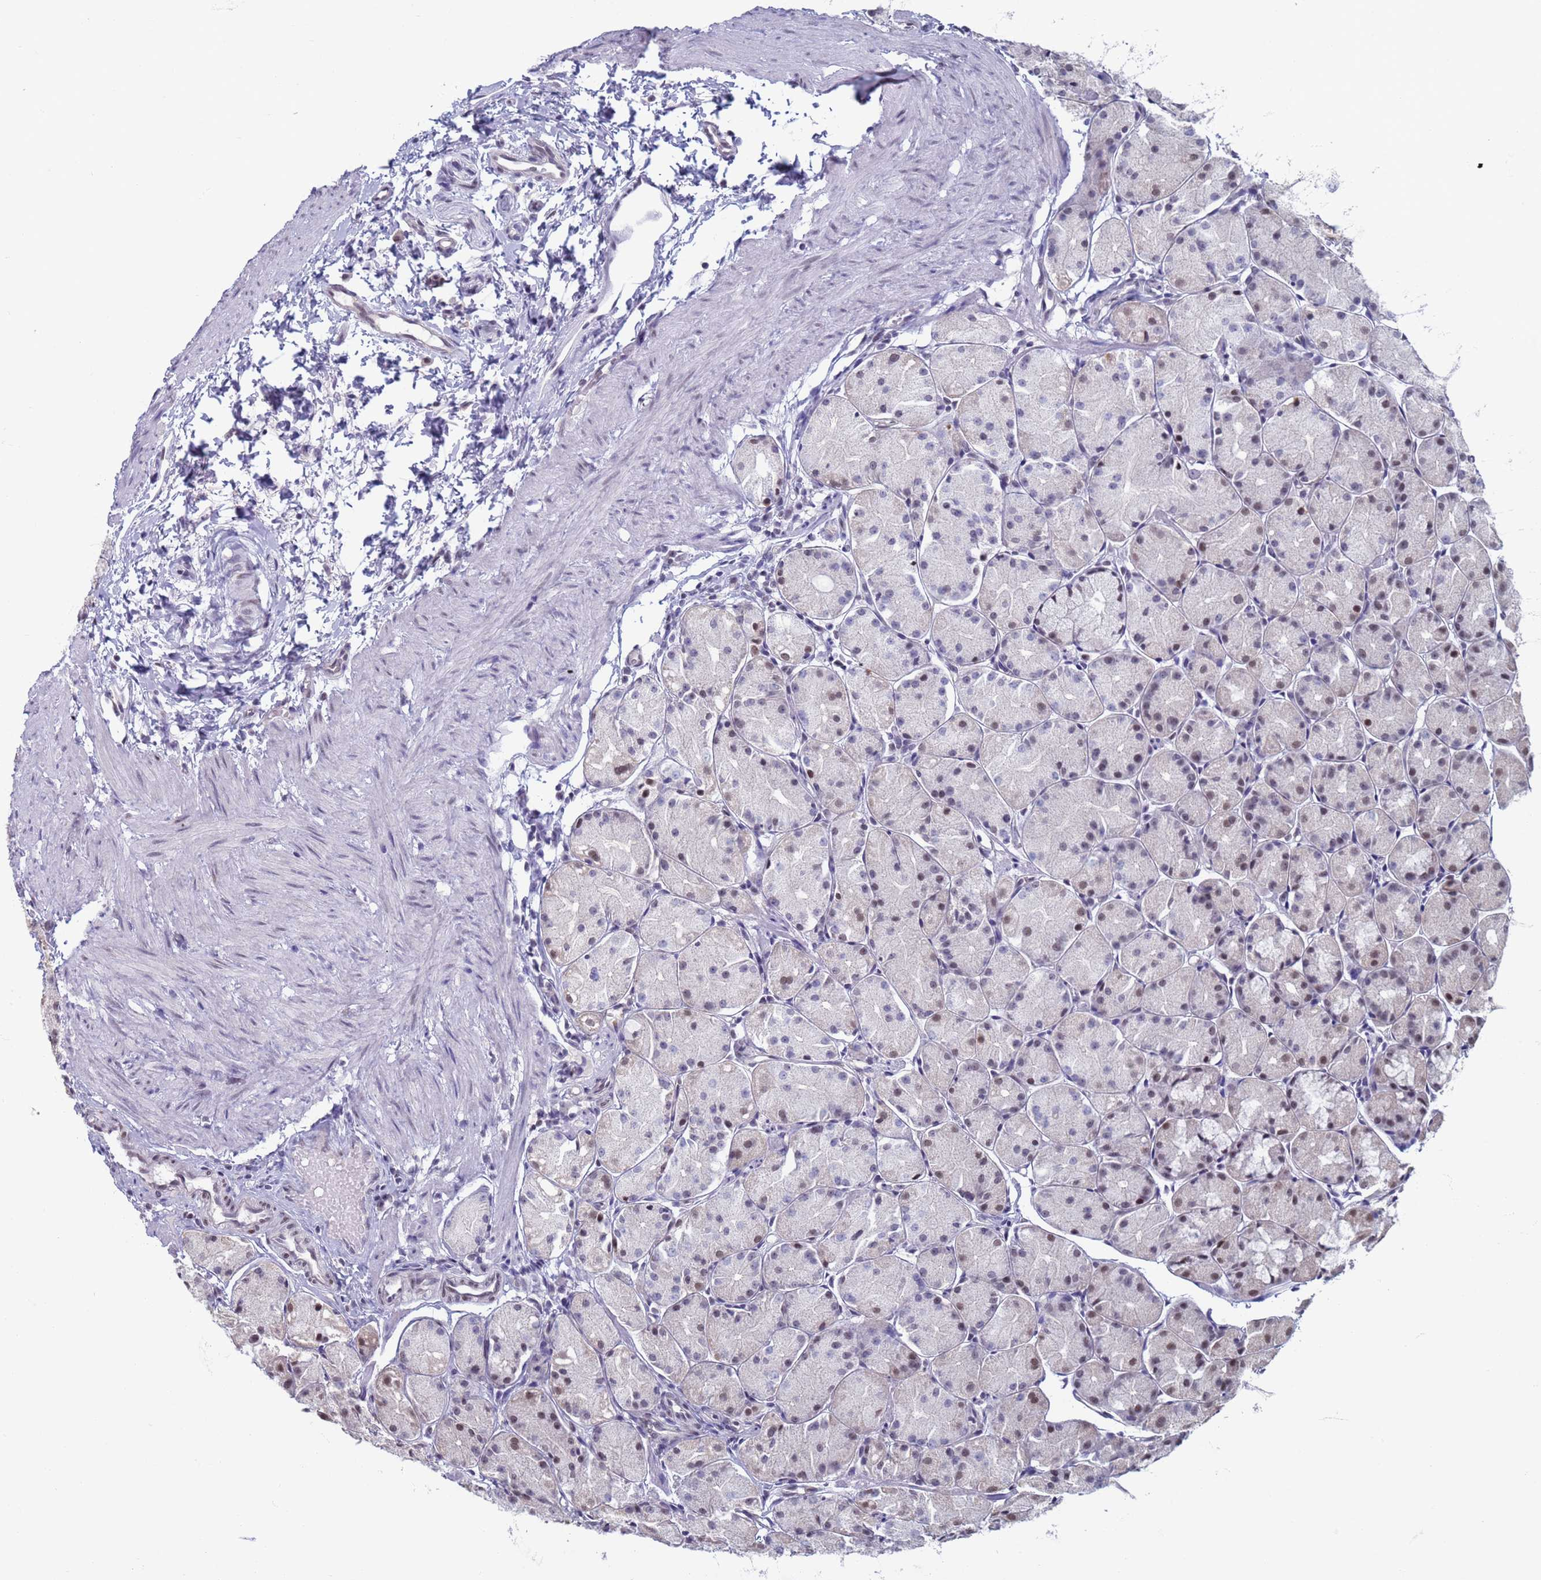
{"staining": {"intensity": "weak", "quantity": "25%-75%", "location": "nuclear"}, "tissue": "stomach", "cell_type": "Glandular cells", "image_type": "normal", "snomed": [{"axis": "morphology", "description": "Normal tissue, NOS"}, {"axis": "topography", "description": "Stomach, upper"}], "caption": "Stomach stained for a protein (brown) exhibits weak nuclear positive expression in approximately 25%-75% of glandular cells.", "gene": "SAE1", "patient": {"sex": "male", "age": 47}}